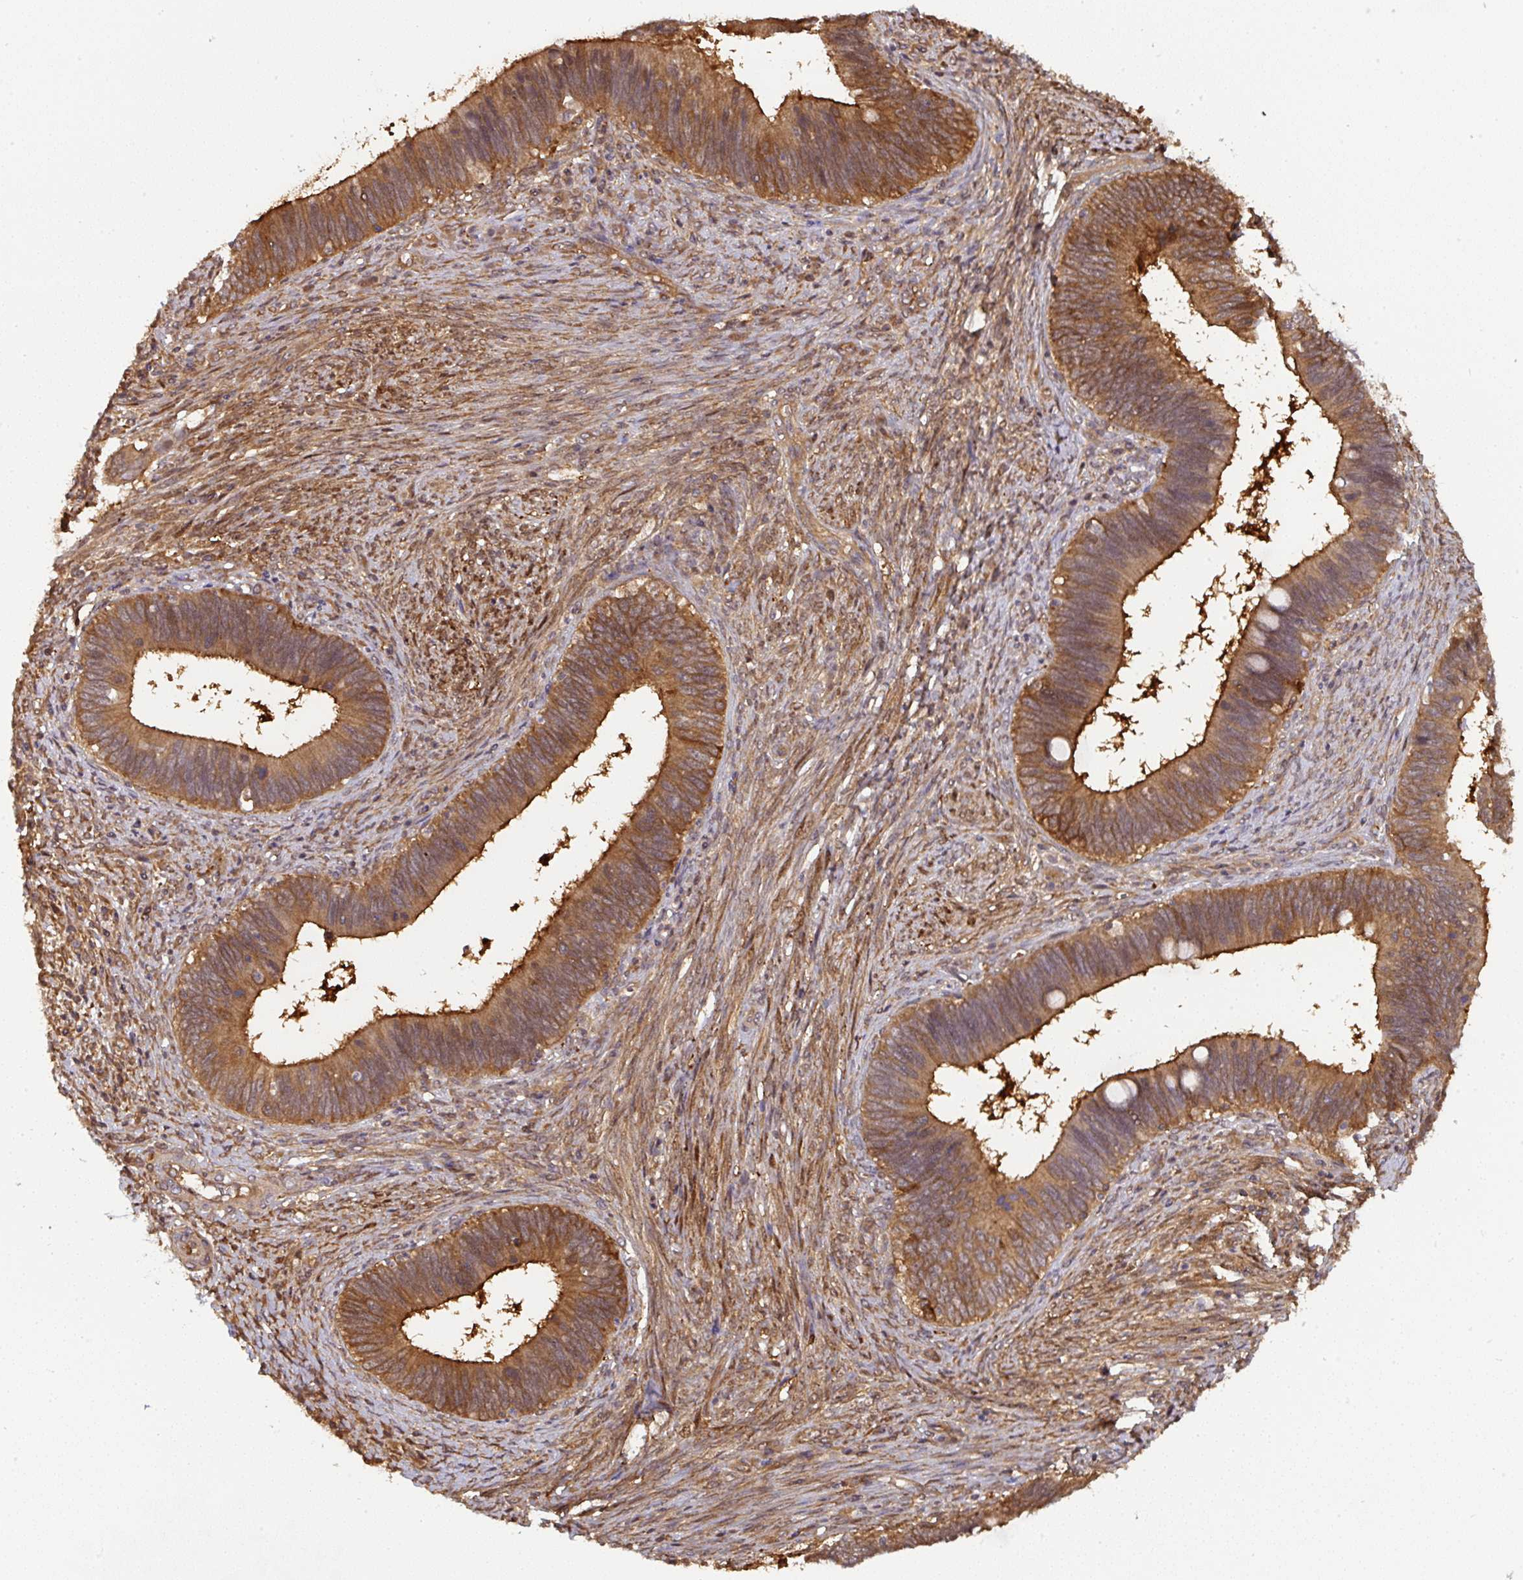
{"staining": {"intensity": "moderate", "quantity": ">75%", "location": "cytoplasmic/membranous"}, "tissue": "cervical cancer", "cell_type": "Tumor cells", "image_type": "cancer", "snomed": [{"axis": "morphology", "description": "Adenocarcinoma, NOS"}, {"axis": "topography", "description": "Cervix"}], "caption": "Tumor cells display medium levels of moderate cytoplasmic/membranous positivity in approximately >75% of cells in human adenocarcinoma (cervical).", "gene": "ST13", "patient": {"sex": "female", "age": 42}}